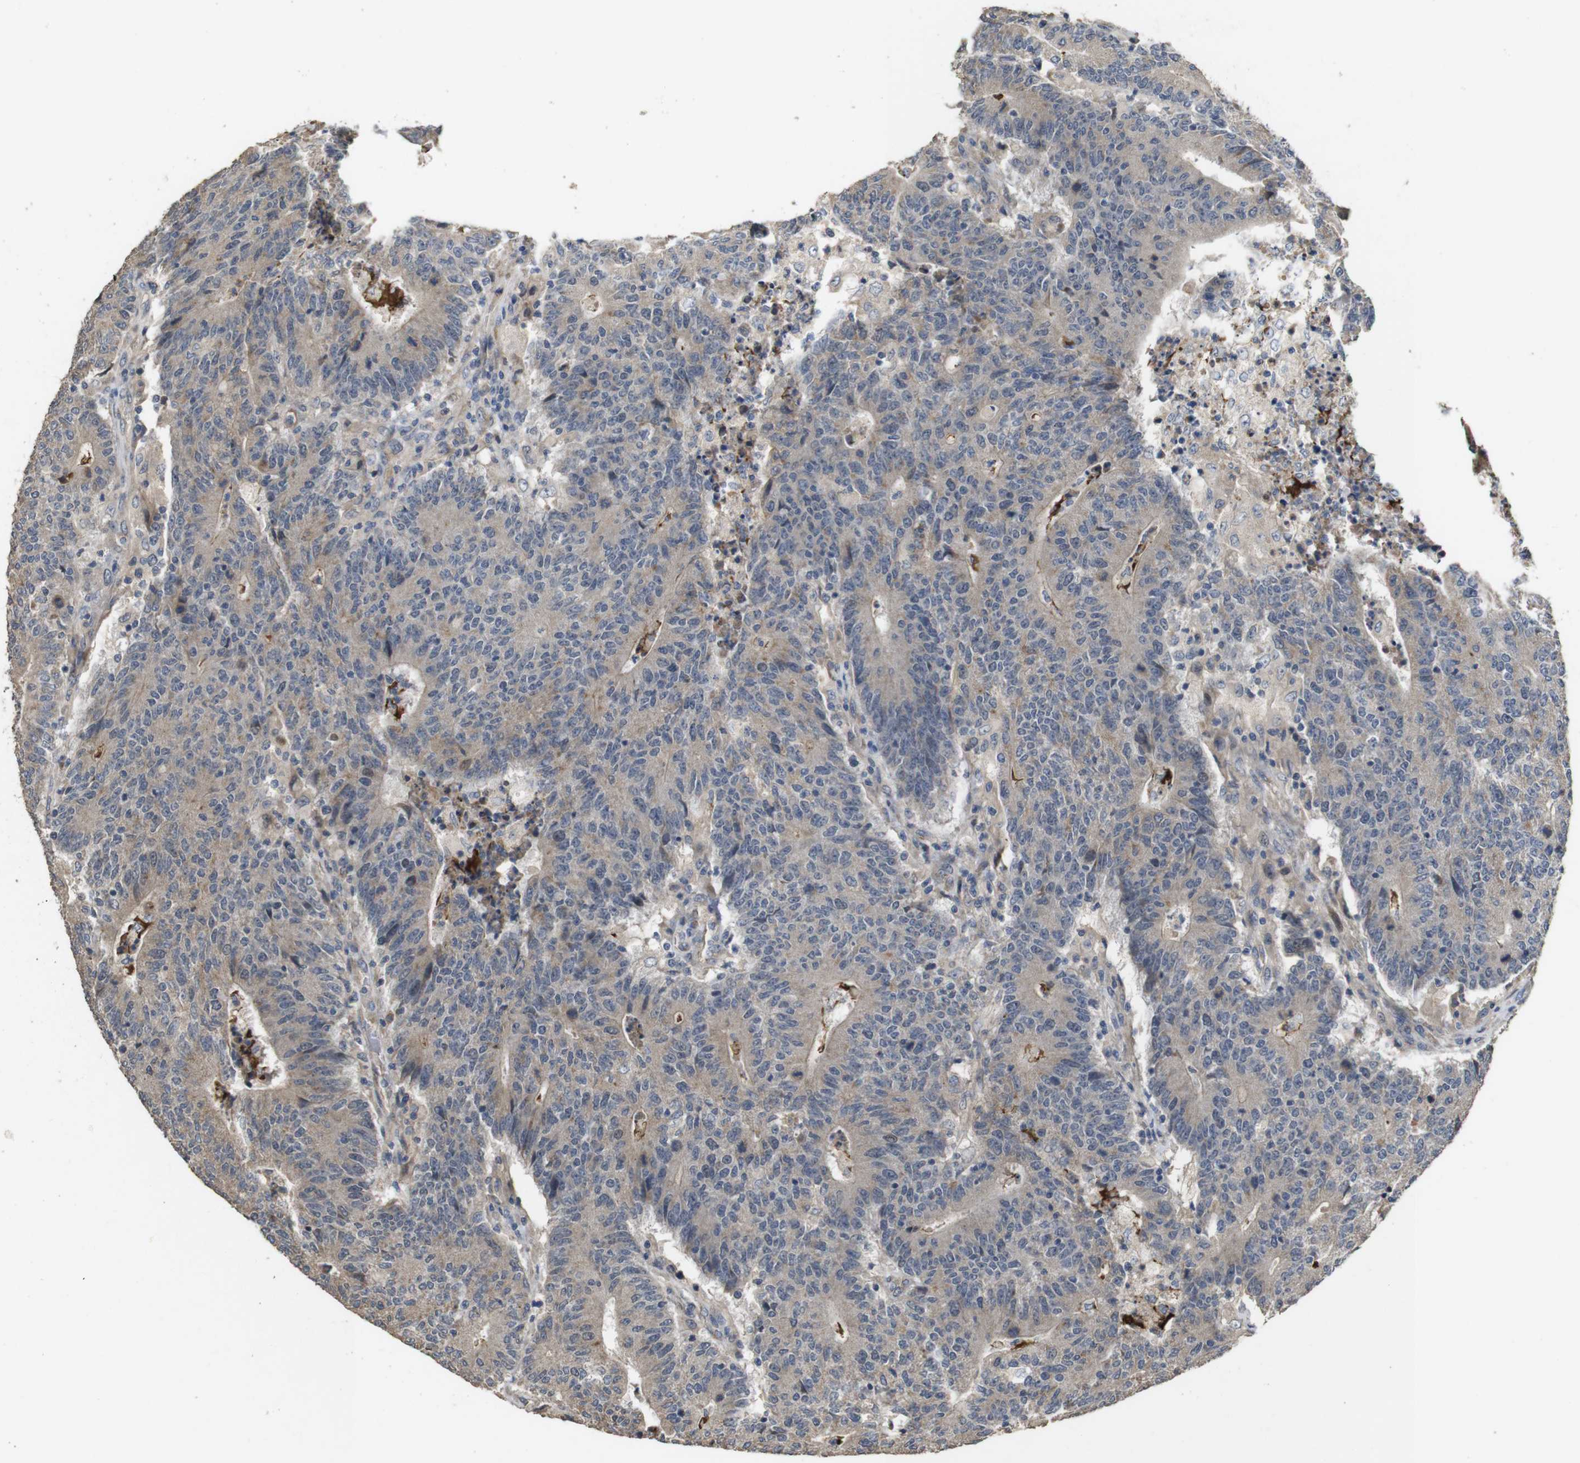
{"staining": {"intensity": "weak", "quantity": "<25%", "location": "cytoplasmic/membranous,nuclear"}, "tissue": "colorectal cancer", "cell_type": "Tumor cells", "image_type": "cancer", "snomed": [{"axis": "morphology", "description": "Normal tissue, NOS"}, {"axis": "morphology", "description": "Adenocarcinoma, NOS"}, {"axis": "topography", "description": "Colon"}], "caption": "Tumor cells show no significant positivity in colorectal adenocarcinoma.", "gene": "PCDHB10", "patient": {"sex": "female", "age": 75}}